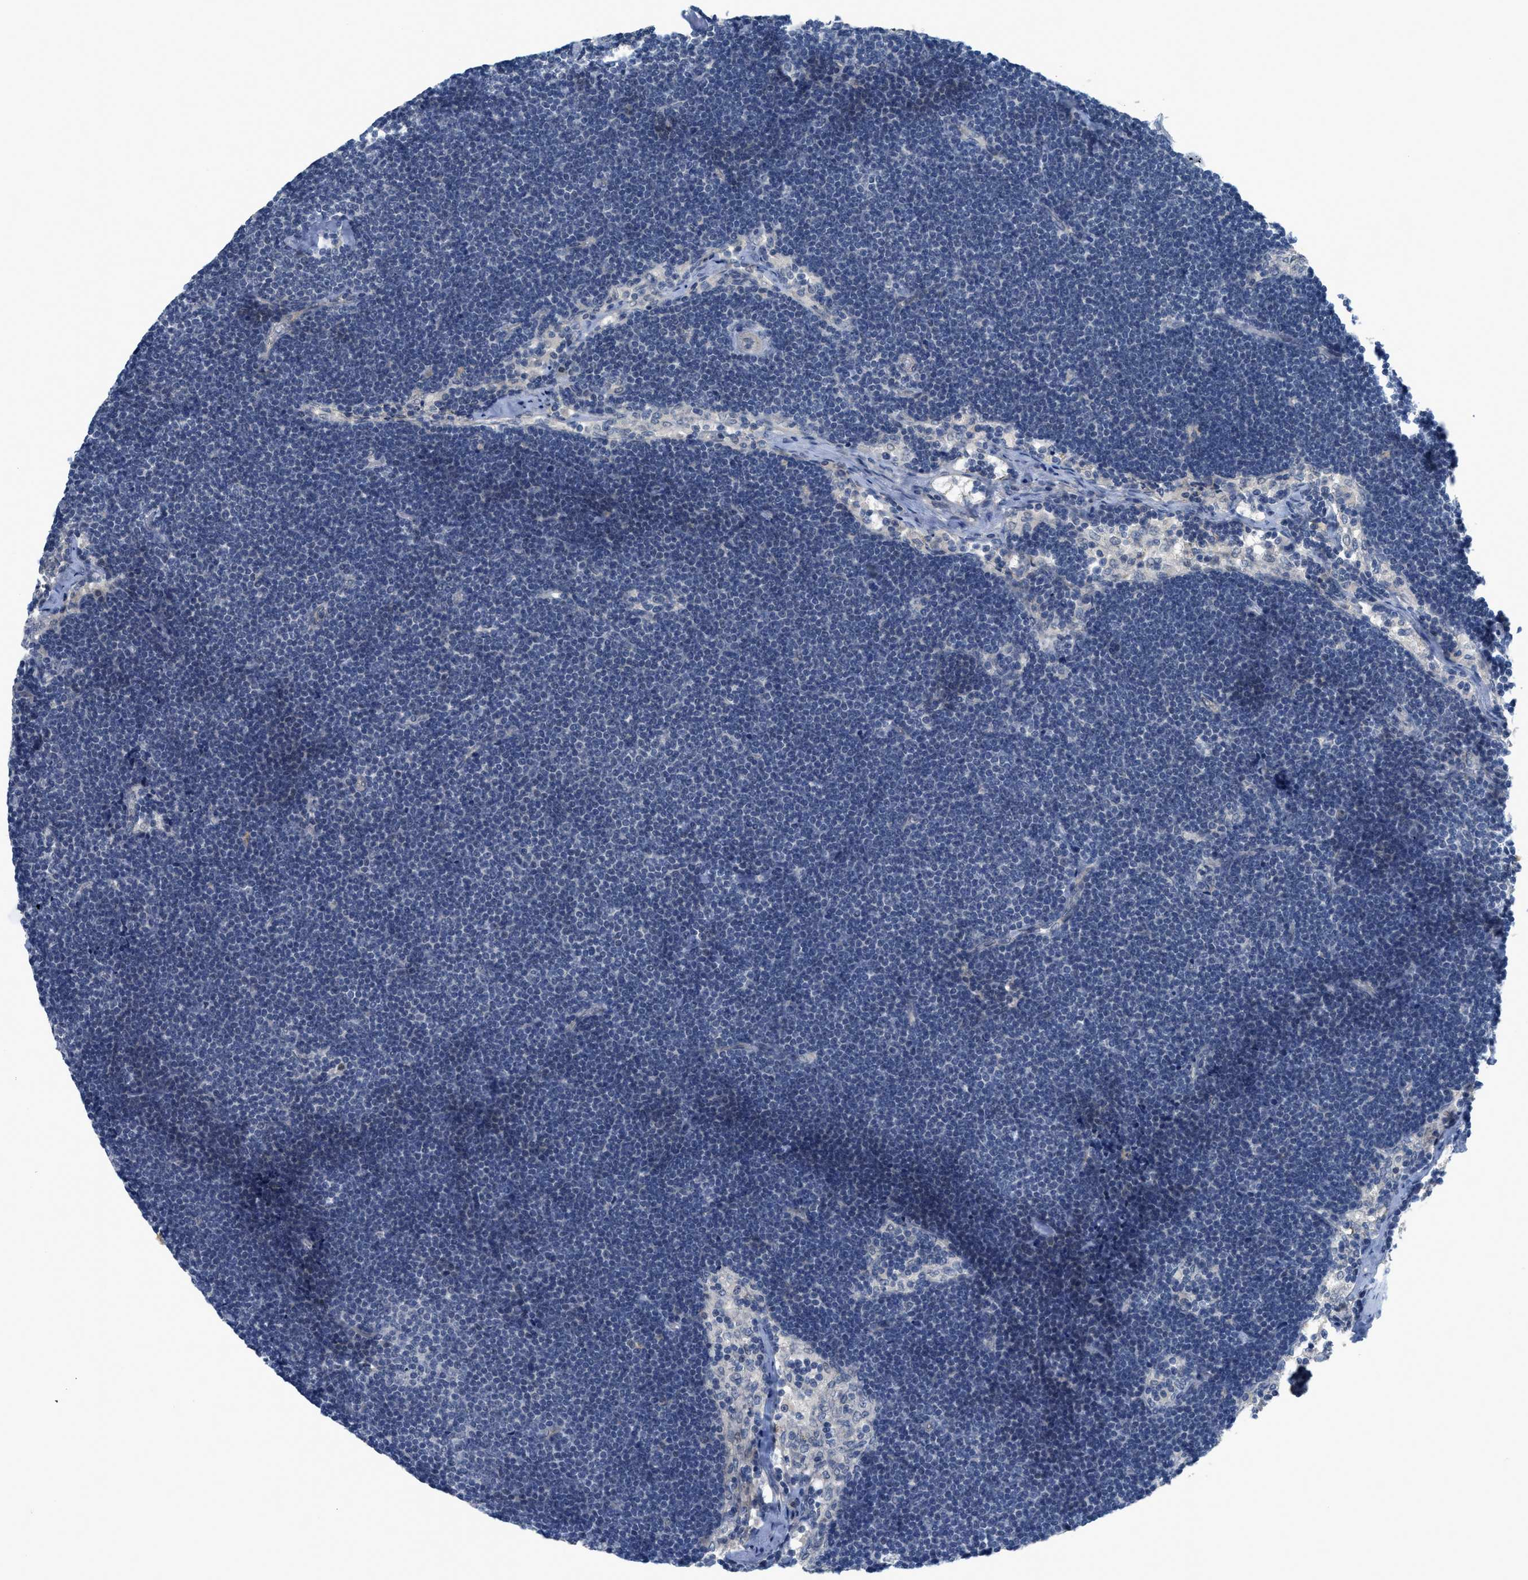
{"staining": {"intensity": "negative", "quantity": "none", "location": "none"}, "tissue": "lymph node", "cell_type": "Germinal center cells", "image_type": "normal", "snomed": [{"axis": "morphology", "description": "Normal tissue, NOS"}, {"axis": "topography", "description": "Lymph node"}], "caption": "IHC of benign human lymph node demonstrates no positivity in germinal center cells. (Stains: DAB (3,3'-diaminobenzidine) immunohistochemistry with hematoxylin counter stain, Microscopy: brightfield microscopy at high magnification).", "gene": "TNFAIP1", "patient": {"sex": "male", "age": 63}}